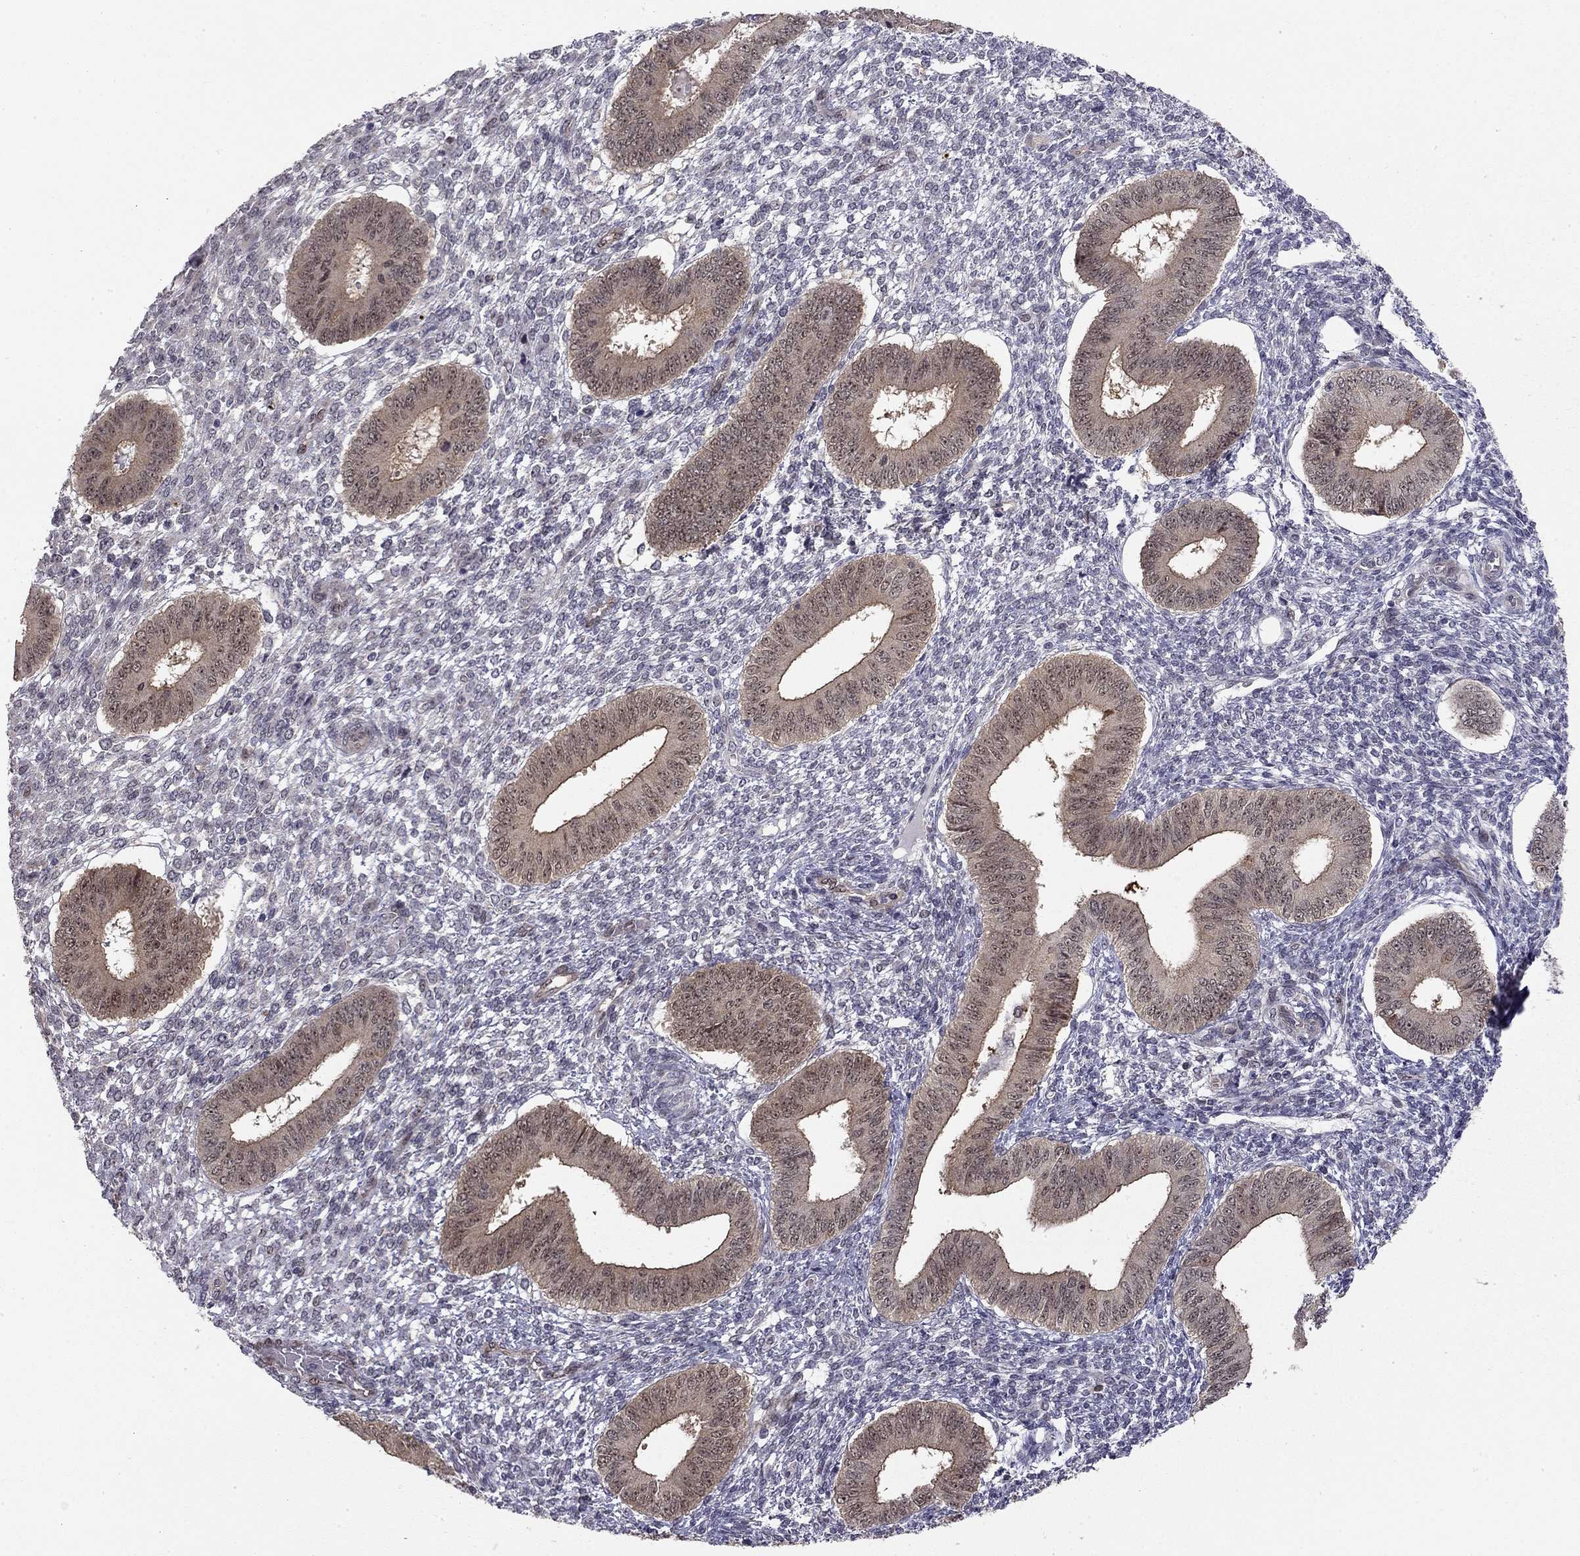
{"staining": {"intensity": "negative", "quantity": "none", "location": "none"}, "tissue": "endometrium", "cell_type": "Cells in endometrial stroma", "image_type": "normal", "snomed": [{"axis": "morphology", "description": "Normal tissue, NOS"}, {"axis": "topography", "description": "Endometrium"}], "caption": "The micrograph demonstrates no staining of cells in endometrial stroma in unremarkable endometrium.", "gene": "STXBP6", "patient": {"sex": "female", "age": 42}}